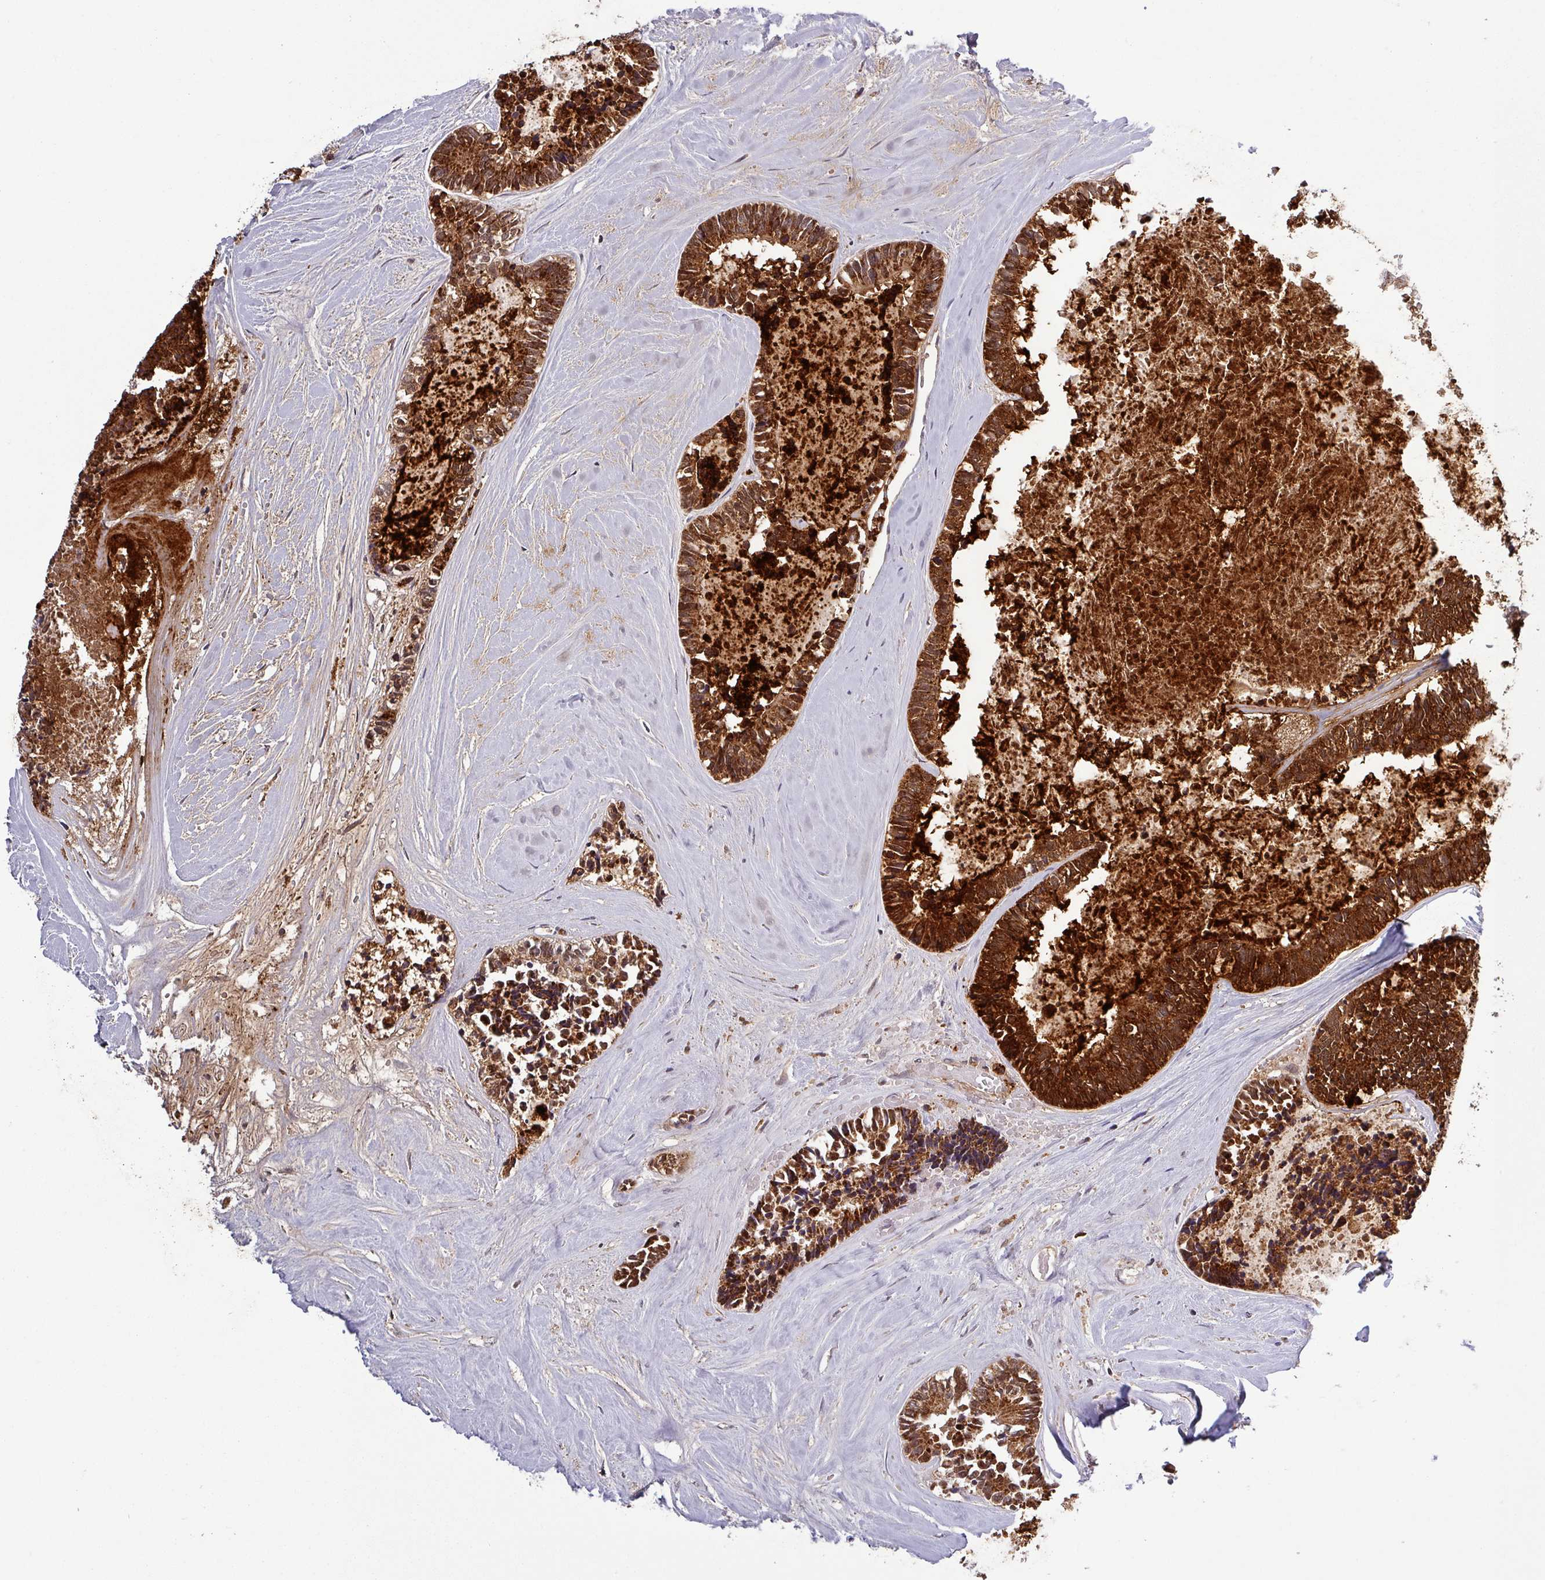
{"staining": {"intensity": "strong", "quantity": ">75%", "location": "cytoplasmic/membranous"}, "tissue": "colorectal cancer", "cell_type": "Tumor cells", "image_type": "cancer", "snomed": [{"axis": "morphology", "description": "Adenocarcinoma, NOS"}, {"axis": "topography", "description": "Colon"}, {"axis": "topography", "description": "Rectum"}], "caption": "Colorectal cancer (adenocarcinoma) stained for a protein exhibits strong cytoplasmic/membranous positivity in tumor cells.", "gene": "PUS1", "patient": {"sex": "male", "age": 57}}